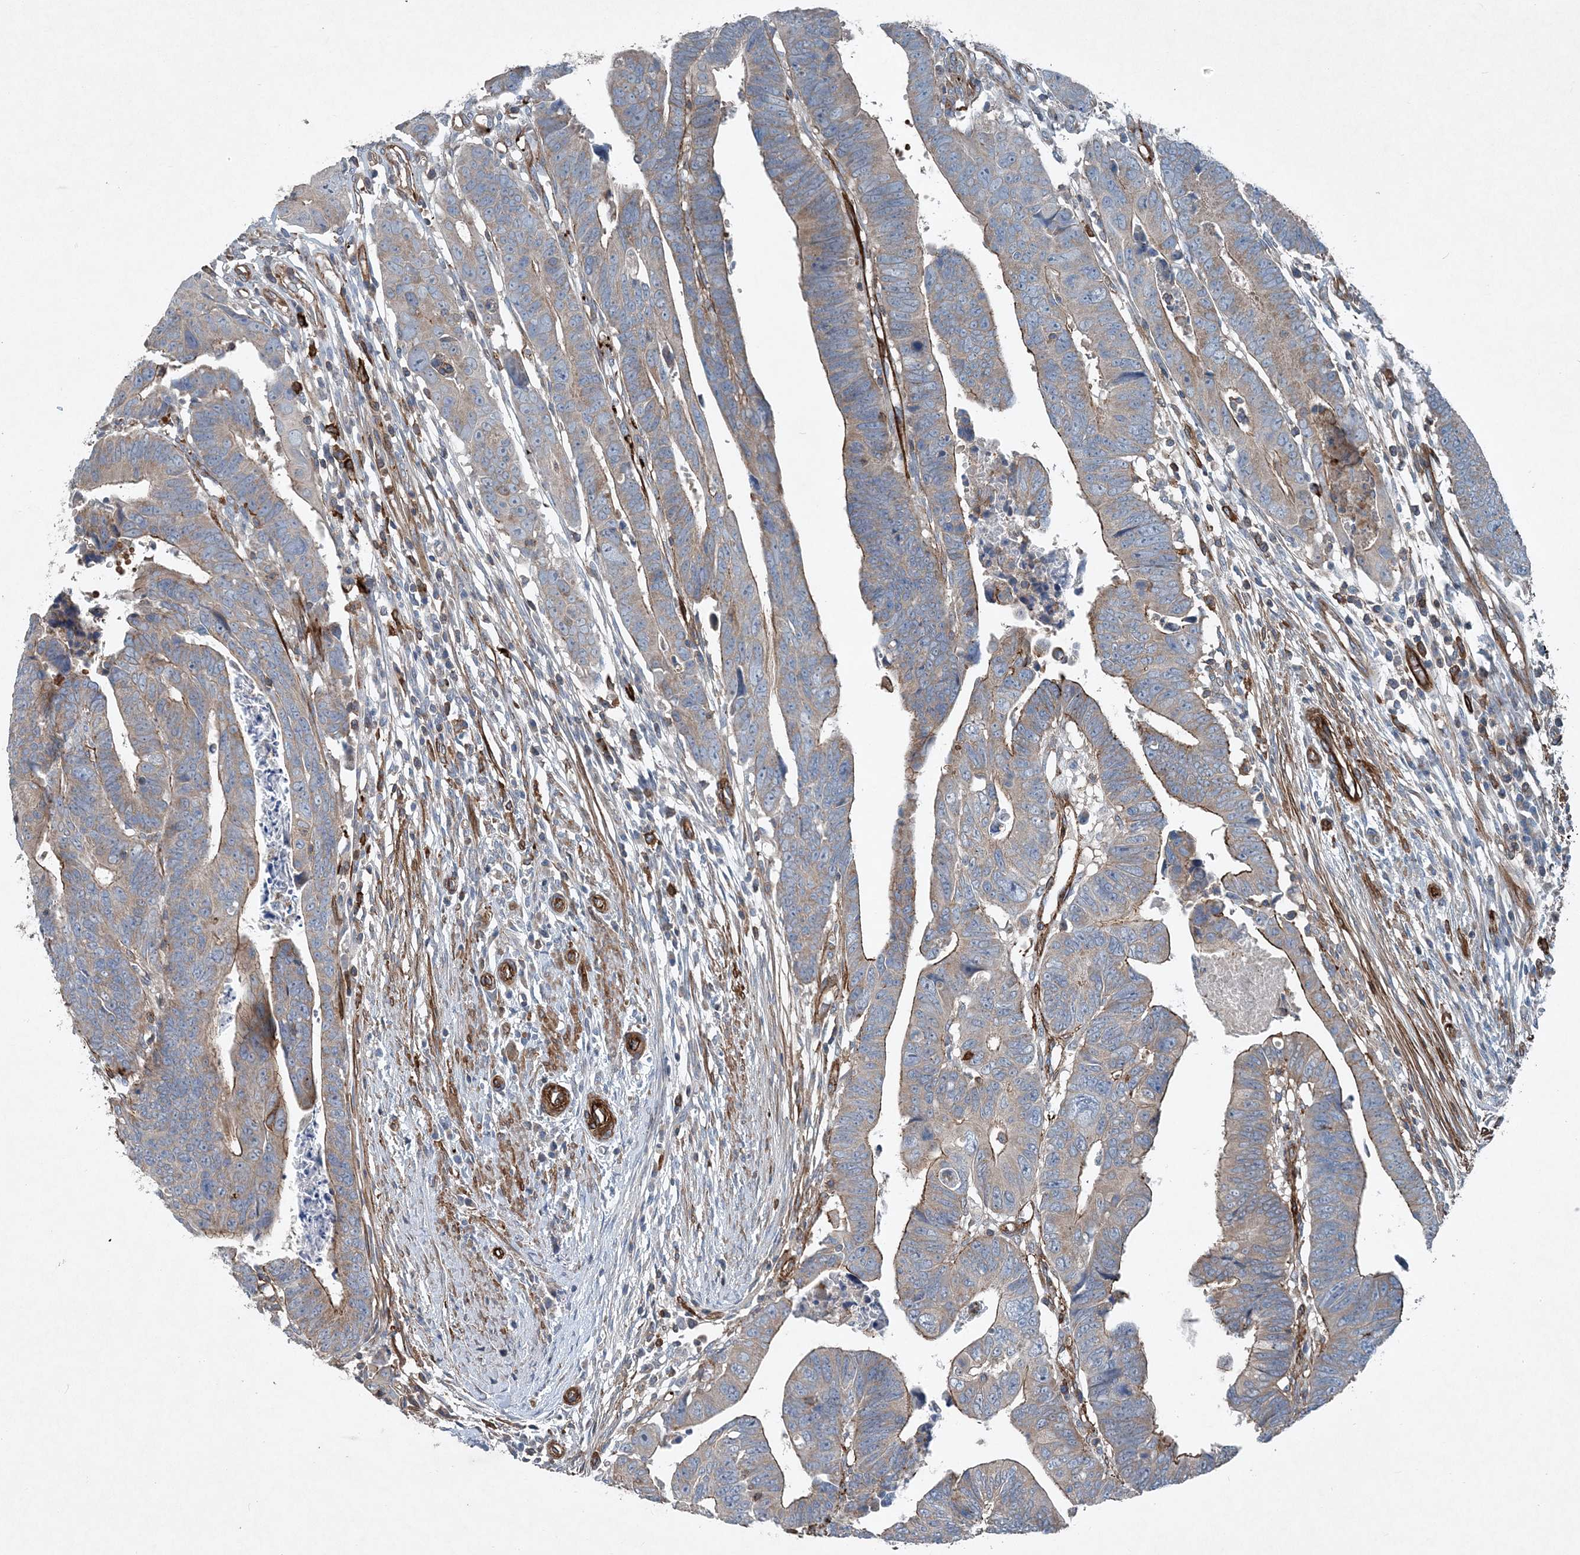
{"staining": {"intensity": "moderate", "quantity": "<25%", "location": "cytoplasmic/membranous"}, "tissue": "colorectal cancer", "cell_type": "Tumor cells", "image_type": "cancer", "snomed": [{"axis": "morphology", "description": "Adenocarcinoma, NOS"}, {"axis": "topography", "description": "Rectum"}], "caption": "A brown stain highlights moderate cytoplasmic/membranous staining of a protein in colorectal adenocarcinoma tumor cells.", "gene": "DGUOK", "patient": {"sex": "female", "age": 65}}